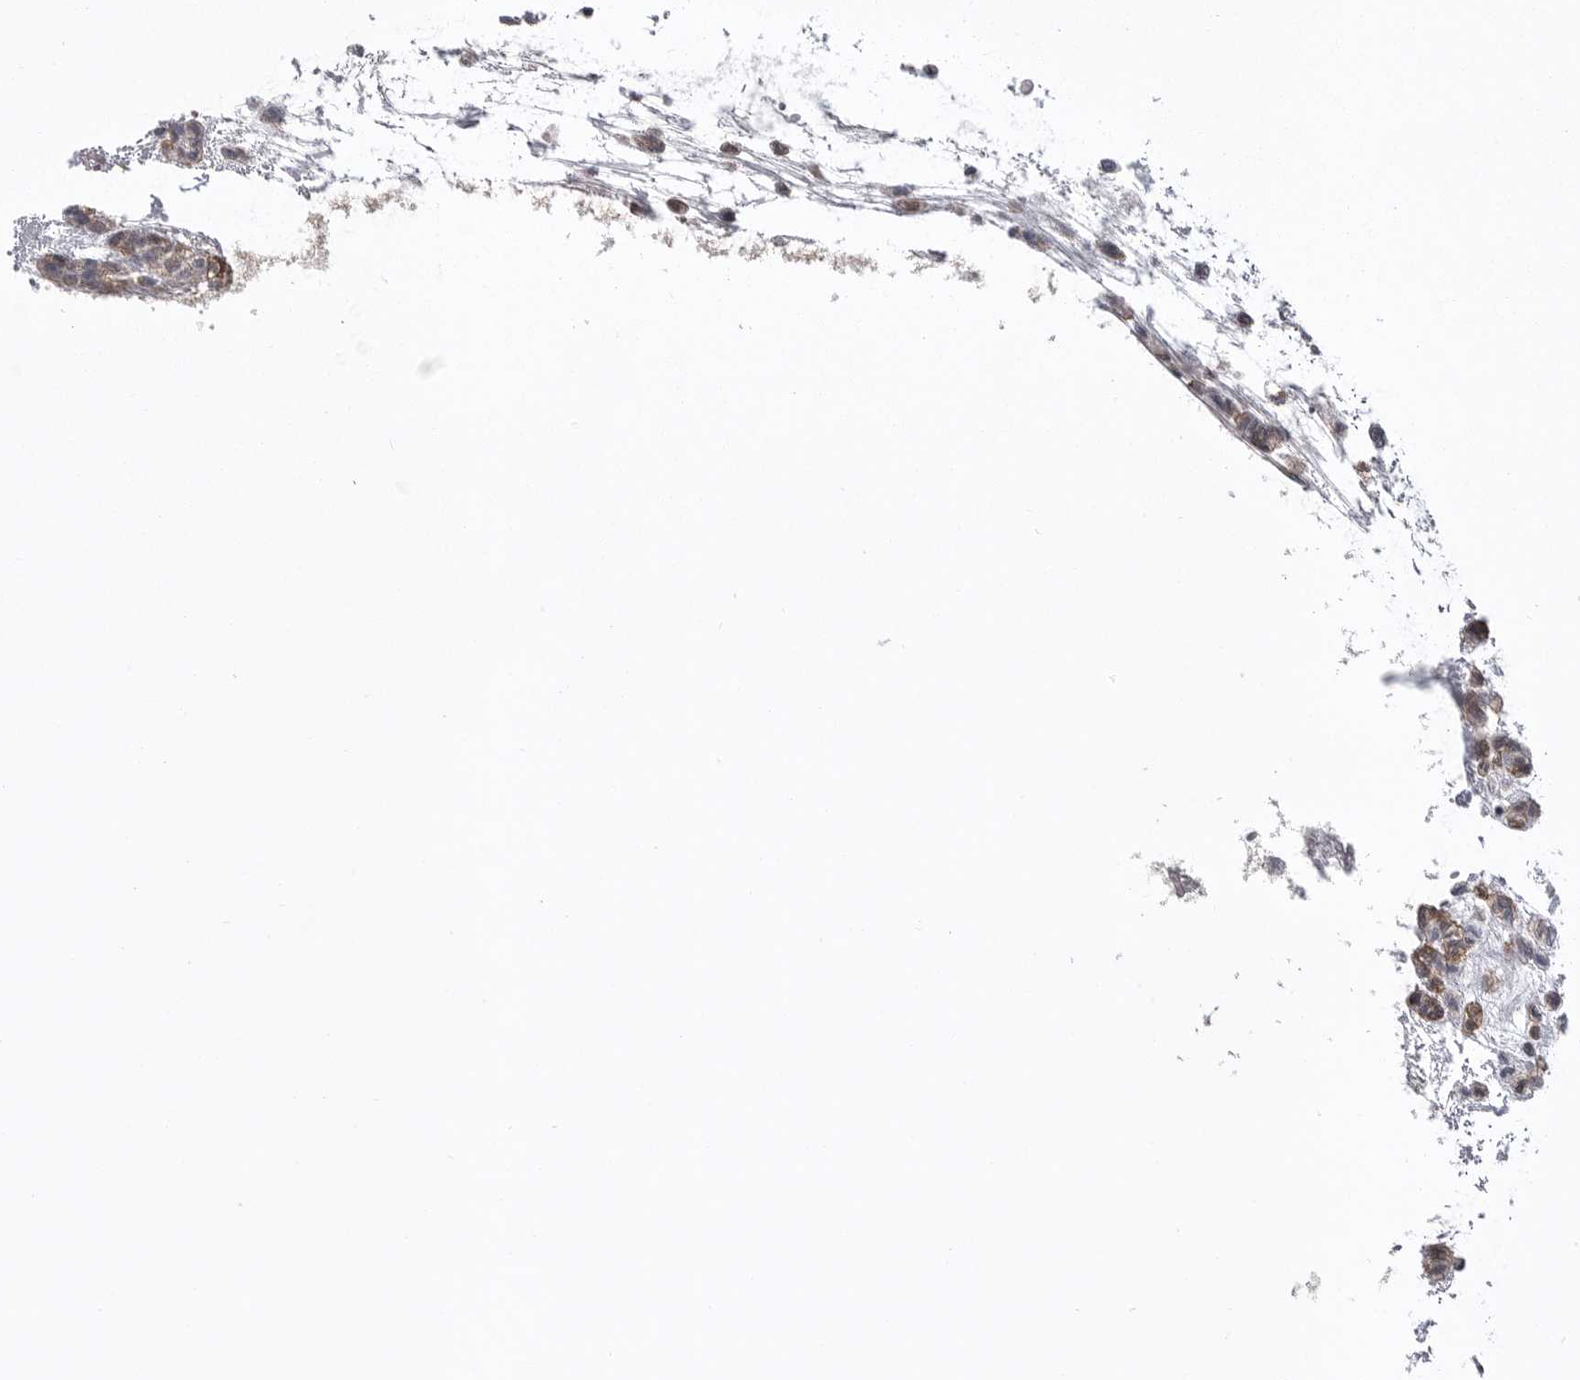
{"staining": {"intensity": "moderate", "quantity": ">75%", "location": "cytoplasmic/membranous"}, "tissue": "head and neck cancer", "cell_type": "Tumor cells", "image_type": "cancer", "snomed": [{"axis": "morphology", "description": "Adenocarcinoma, NOS"}, {"axis": "morphology", "description": "Adenoma, NOS"}, {"axis": "topography", "description": "Head-Neck"}], "caption": "This image reveals immunohistochemistry staining of human head and neck cancer, with medium moderate cytoplasmic/membranous expression in approximately >75% of tumor cells.", "gene": "SERPING1", "patient": {"sex": "female", "age": 55}}